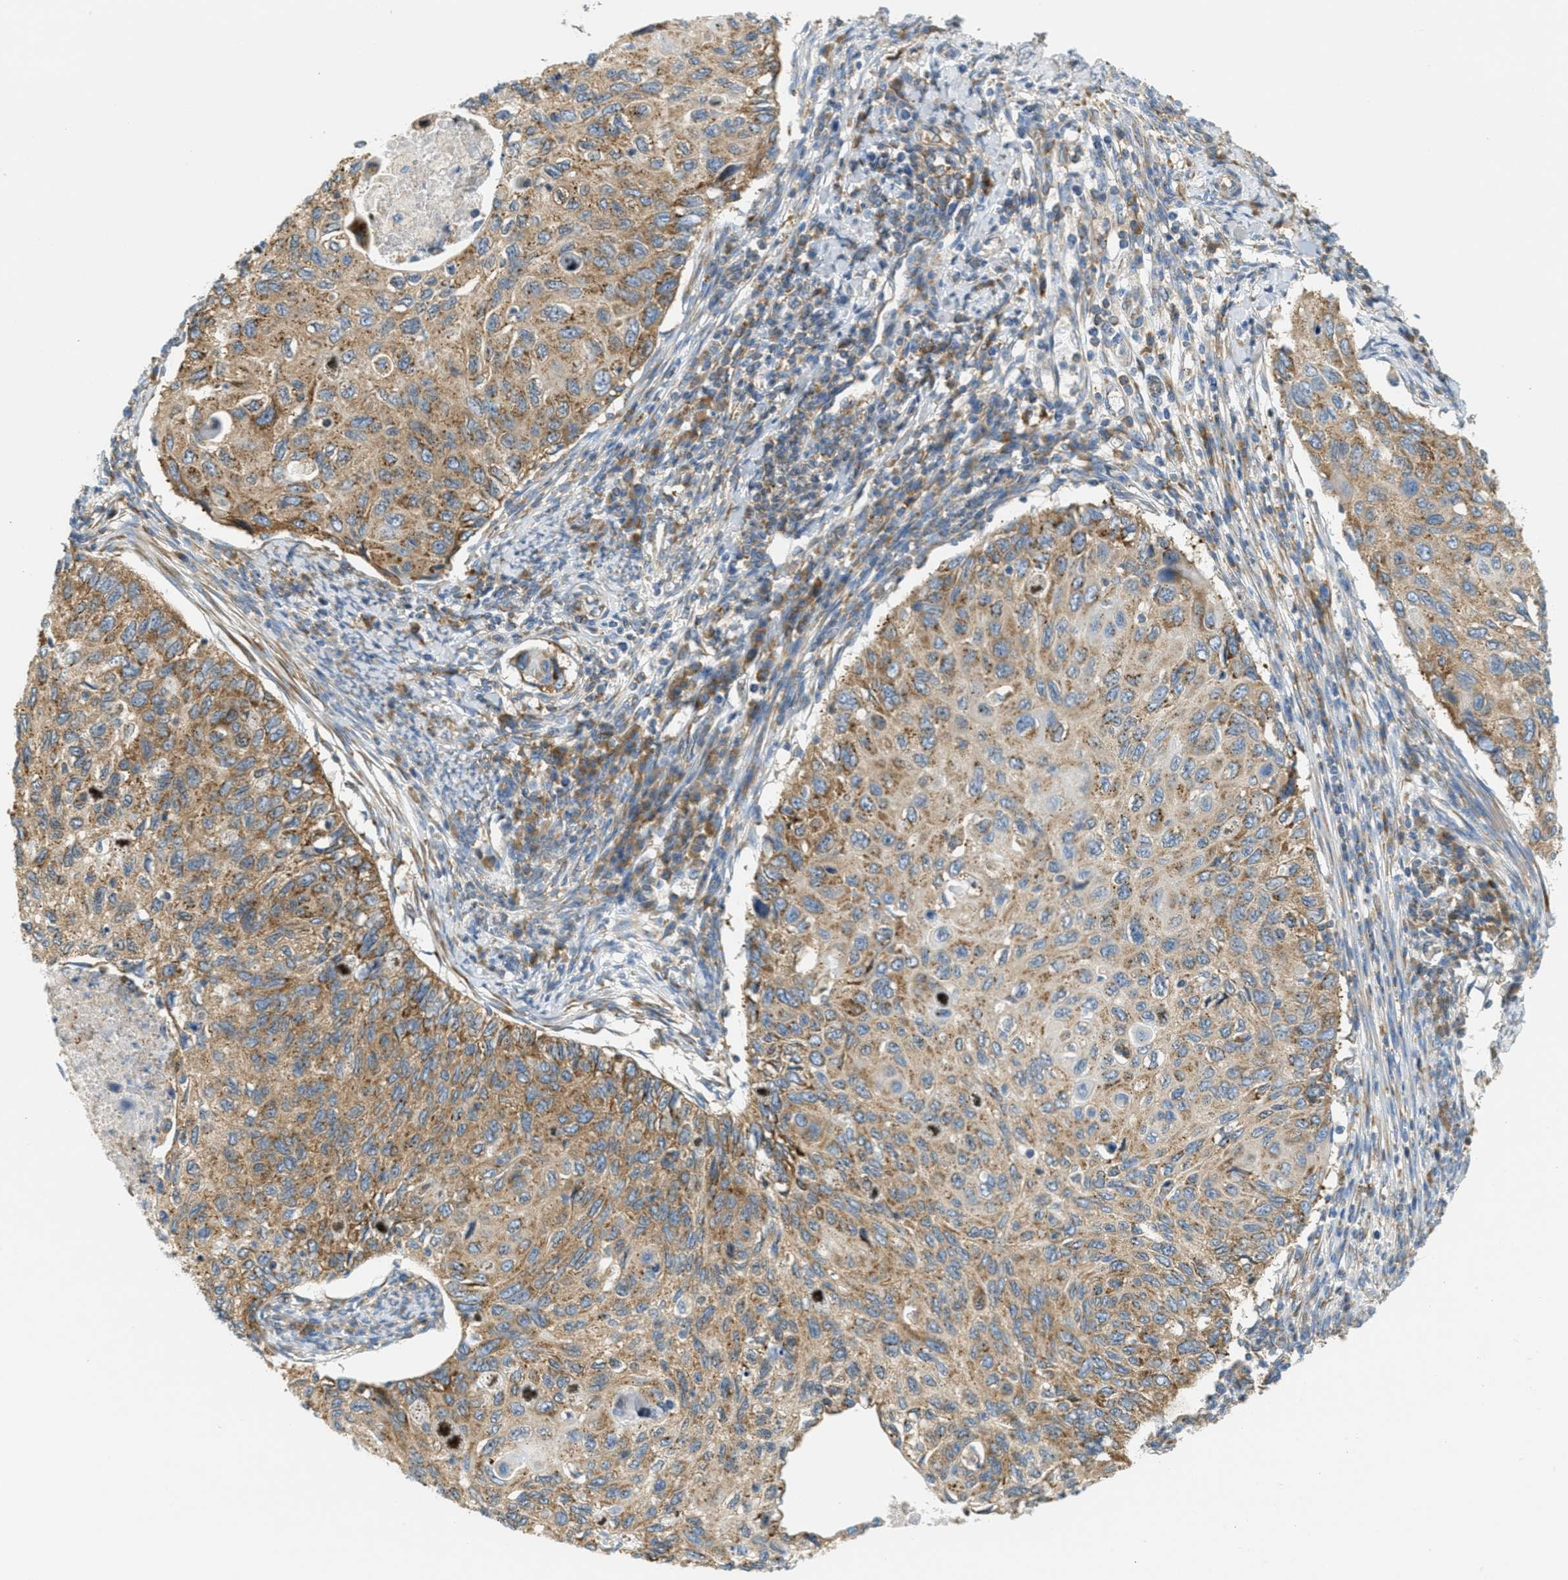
{"staining": {"intensity": "moderate", "quantity": ">75%", "location": "cytoplasmic/membranous"}, "tissue": "cervical cancer", "cell_type": "Tumor cells", "image_type": "cancer", "snomed": [{"axis": "morphology", "description": "Squamous cell carcinoma, NOS"}, {"axis": "topography", "description": "Cervix"}], "caption": "Tumor cells demonstrate medium levels of moderate cytoplasmic/membranous expression in approximately >75% of cells in human cervical cancer (squamous cell carcinoma).", "gene": "ABCF1", "patient": {"sex": "female", "age": 70}}